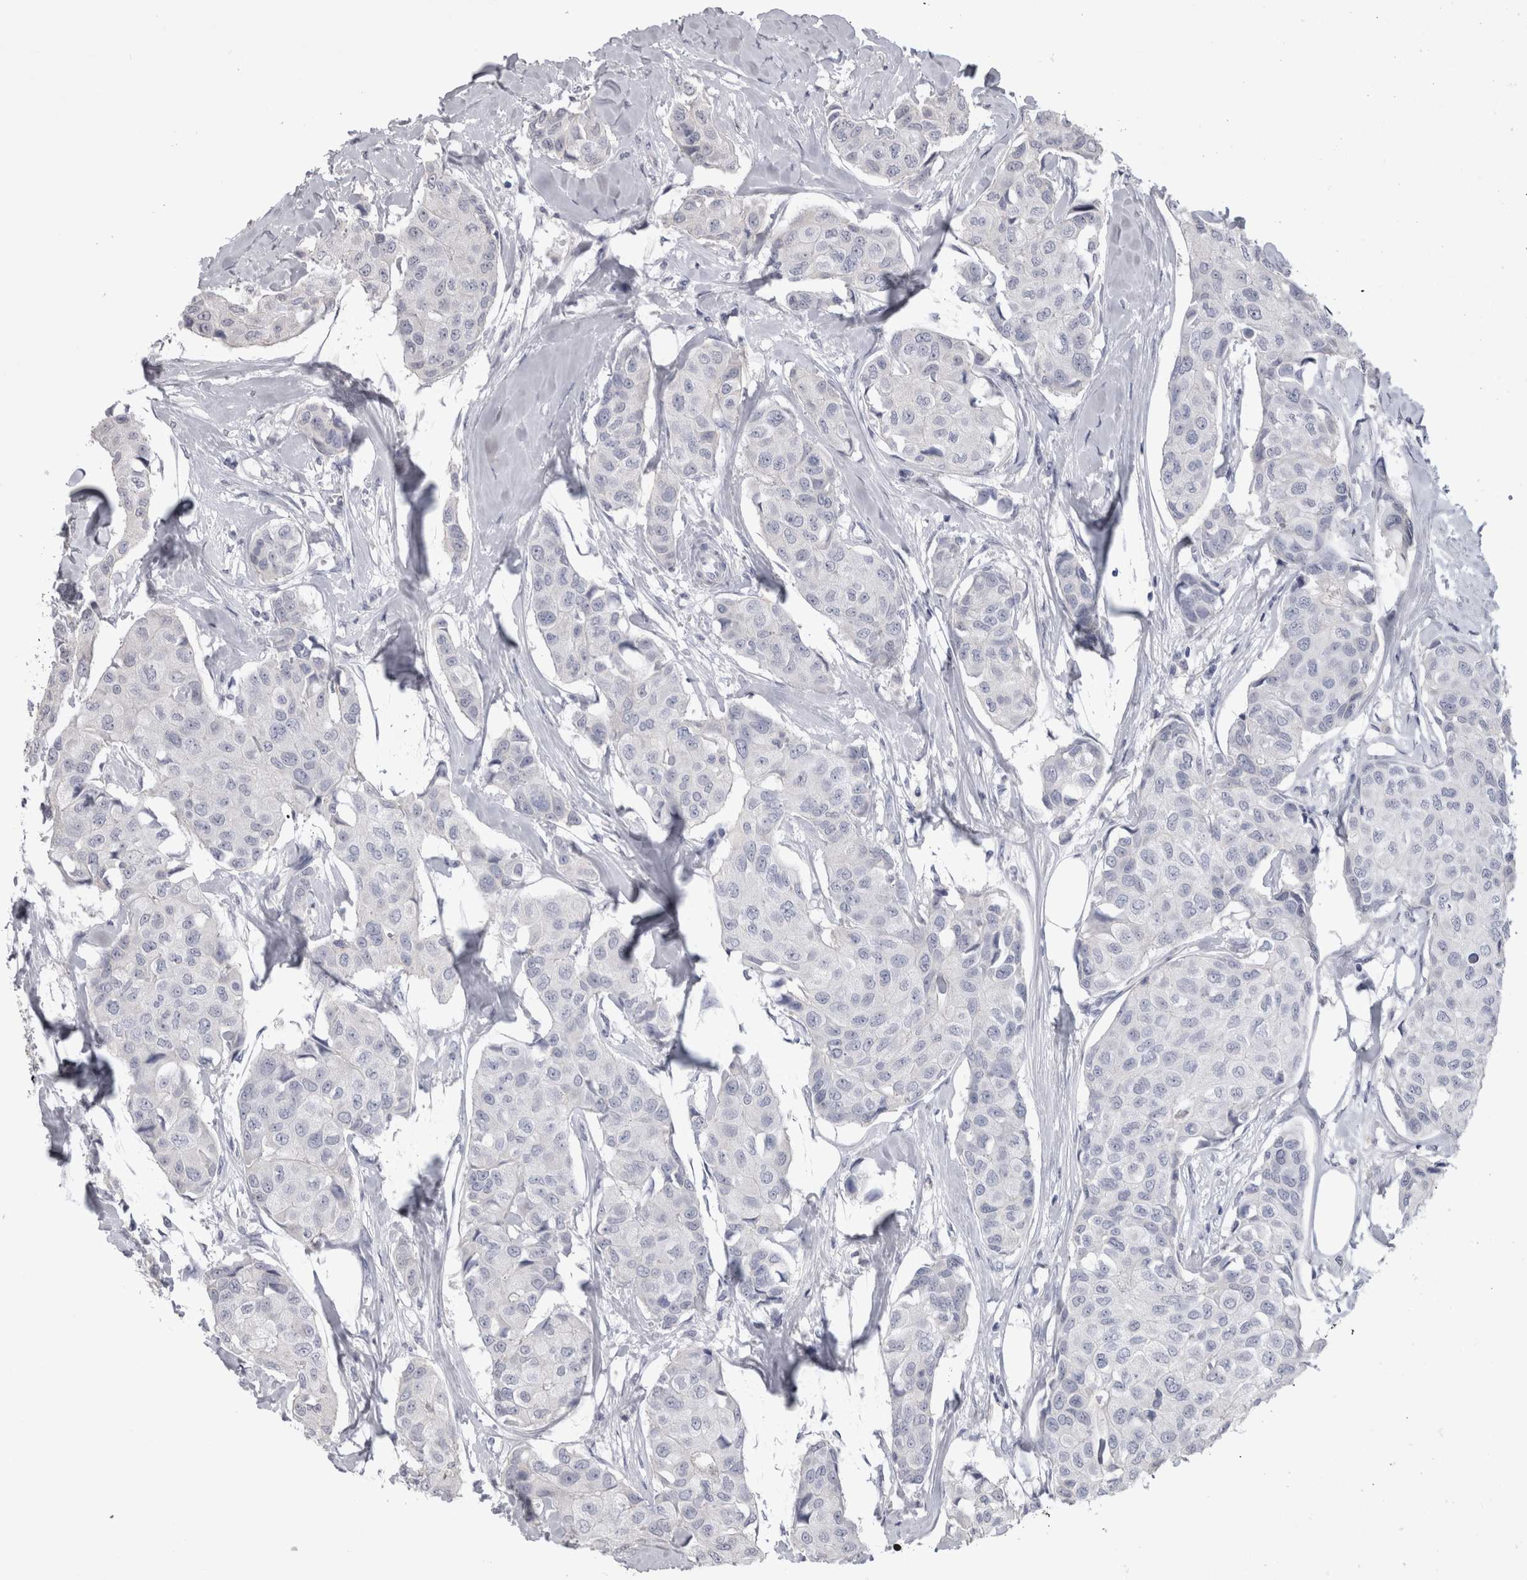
{"staining": {"intensity": "negative", "quantity": "none", "location": "none"}, "tissue": "breast cancer", "cell_type": "Tumor cells", "image_type": "cancer", "snomed": [{"axis": "morphology", "description": "Duct carcinoma"}, {"axis": "topography", "description": "Breast"}], "caption": "Tumor cells are negative for protein expression in human breast cancer (infiltrating ductal carcinoma).", "gene": "ADAM2", "patient": {"sex": "female", "age": 80}}